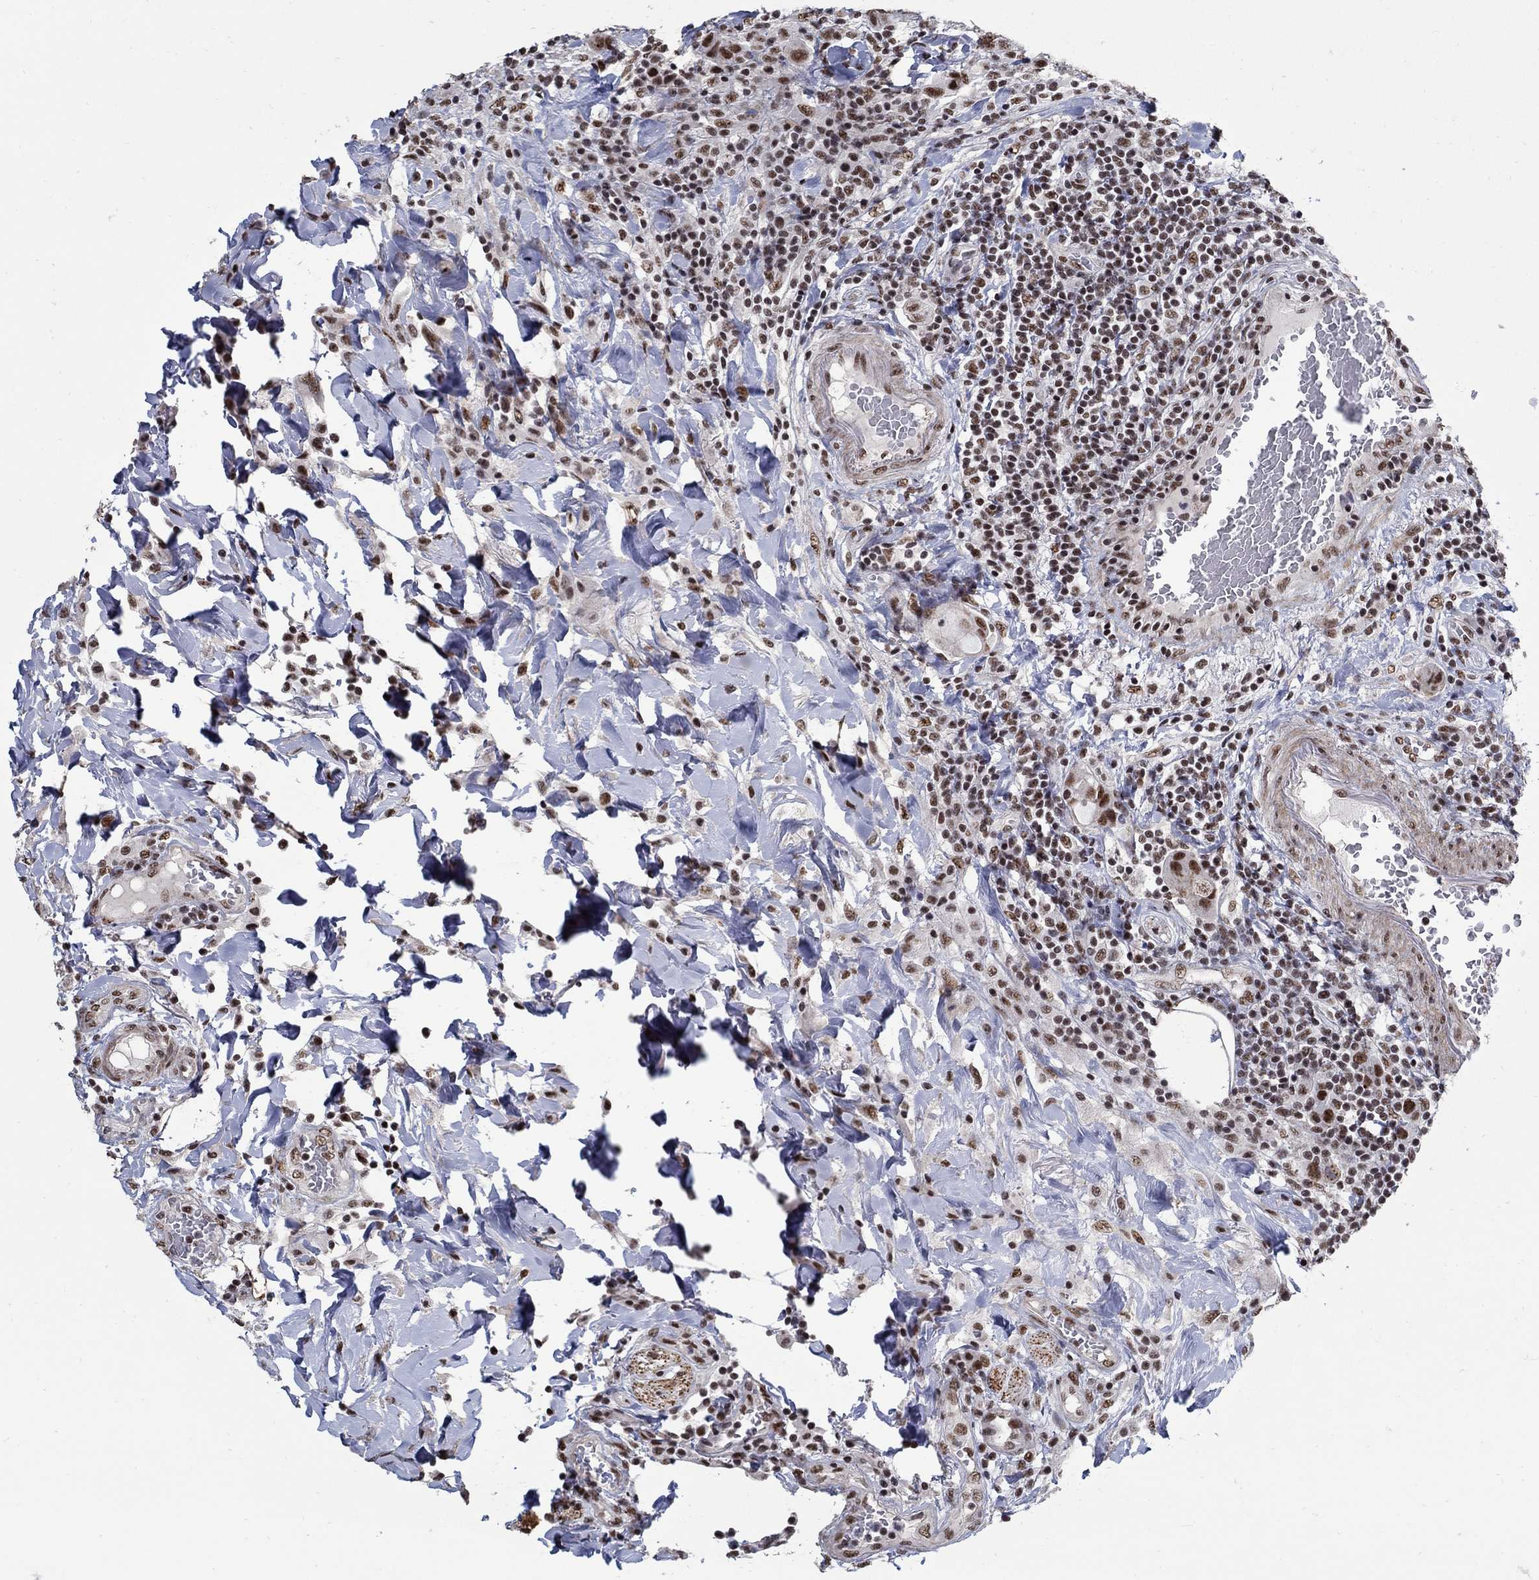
{"staining": {"intensity": "strong", "quantity": "25%-75%", "location": "nuclear"}, "tissue": "colorectal cancer", "cell_type": "Tumor cells", "image_type": "cancer", "snomed": [{"axis": "morphology", "description": "Adenocarcinoma, NOS"}, {"axis": "topography", "description": "Colon"}], "caption": "Approximately 25%-75% of tumor cells in human colorectal cancer (adenocarcinoma) display strong nuclear protein staining as visualized by brown immunohistochemical staining.", "gene": "PNISR", "patient": {"sex": "female", "age": 69}}